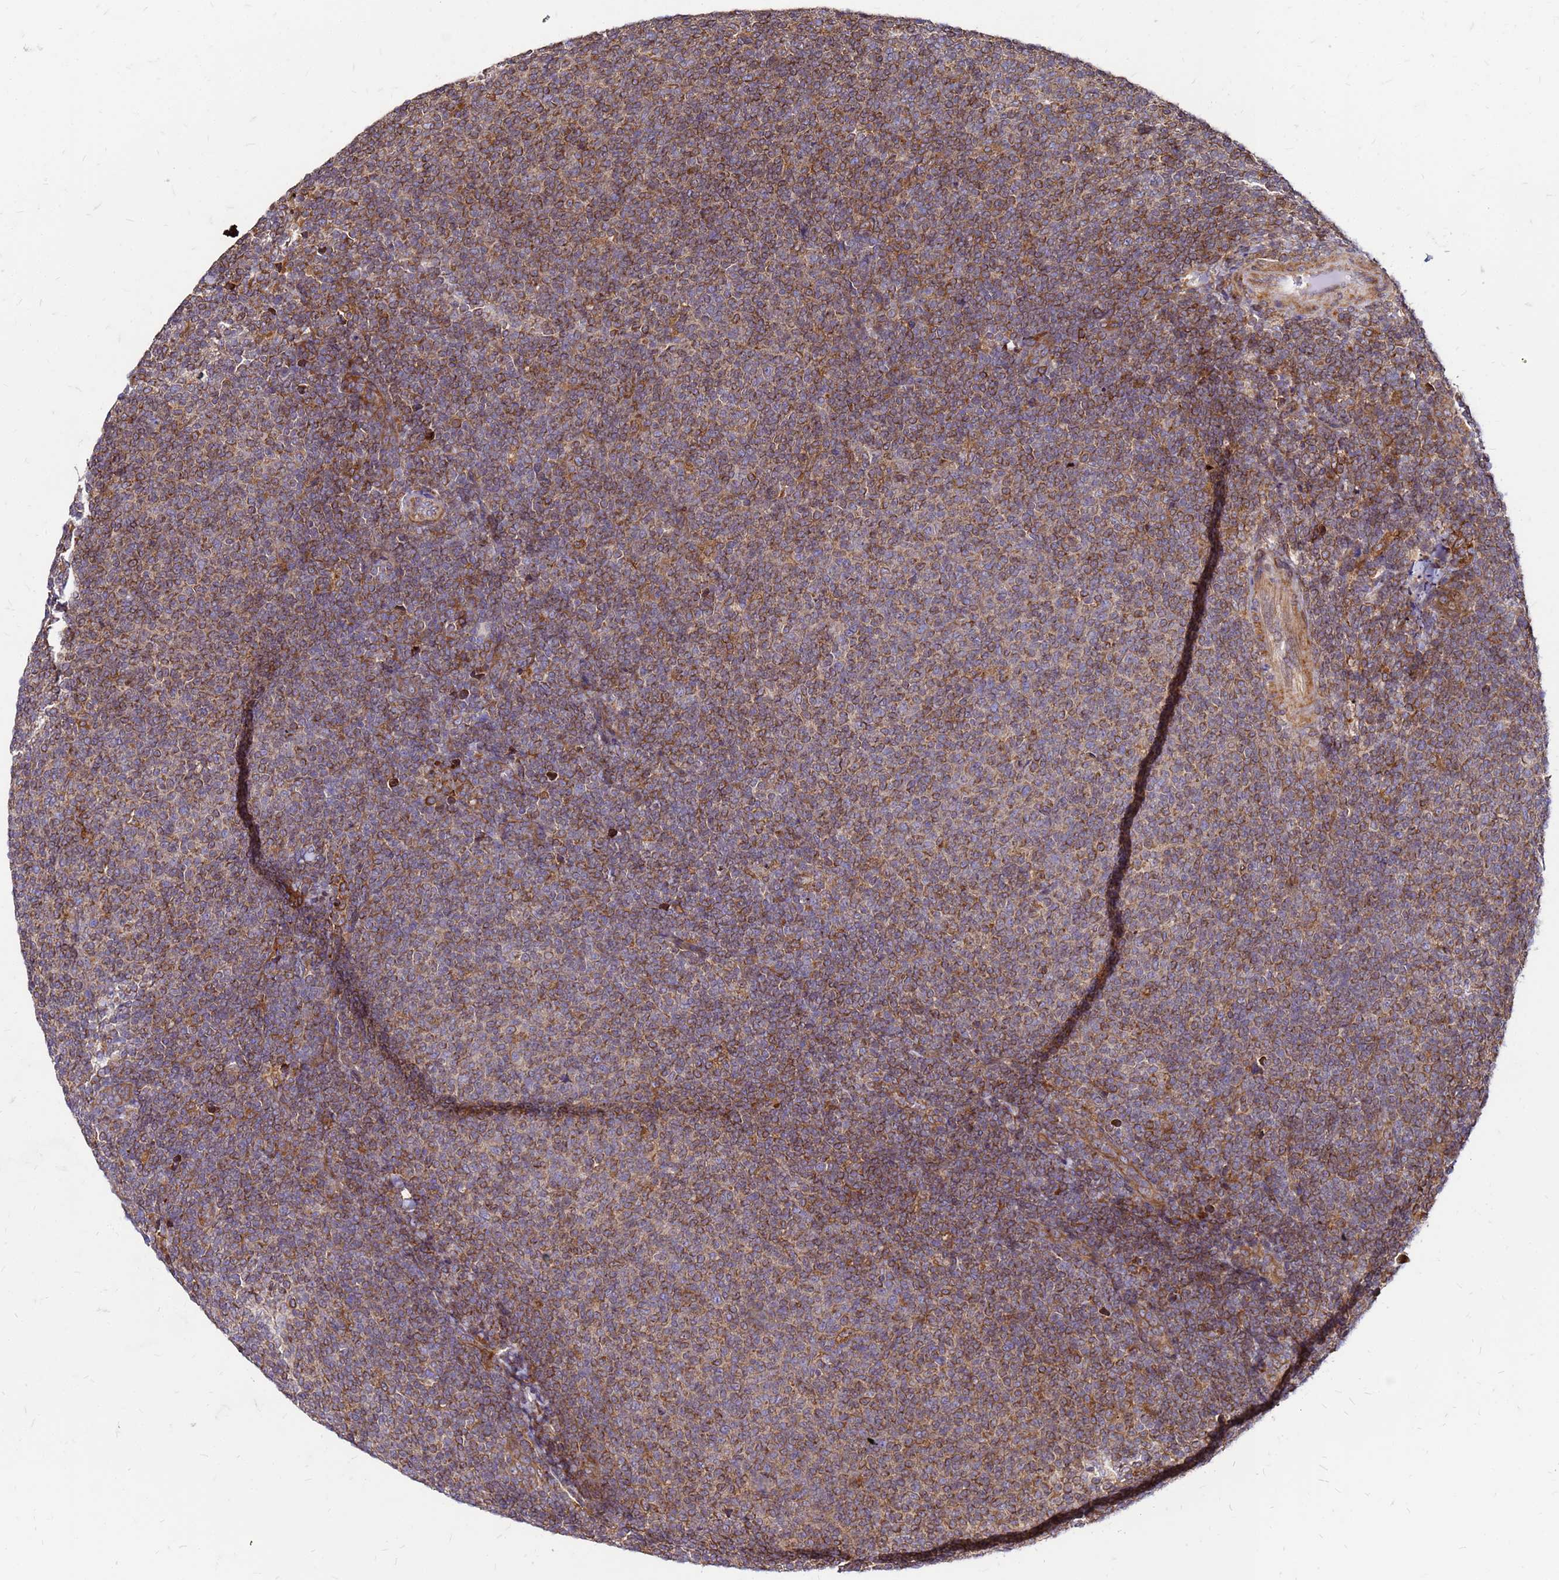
{"staining": {"intensity": "moderate", "quantity": ">75%", "location": "cytoplasmic/membranous"}, "tissue": "lymphoma", "cell_type": "Tumor cells", "image_type": "cancer", "snomed": [{"axis": "morphology", "description": "Malignant lymphoma, non-Hodgkin's type, Low grade"}, {"axis": "topography", "description": "Lymph node"}], "caption": "A photomicrograph of human lymphoma stained for a protein exhibits moderate cytoplasmic/membranous brown staining in tumor cells. (DAB (3,3'-diaminobenzidine) = brown stain, brightfield microscopy at high magnification).", "gene": "CYBC1", "patient": {"sex": "male", "age": 66}}